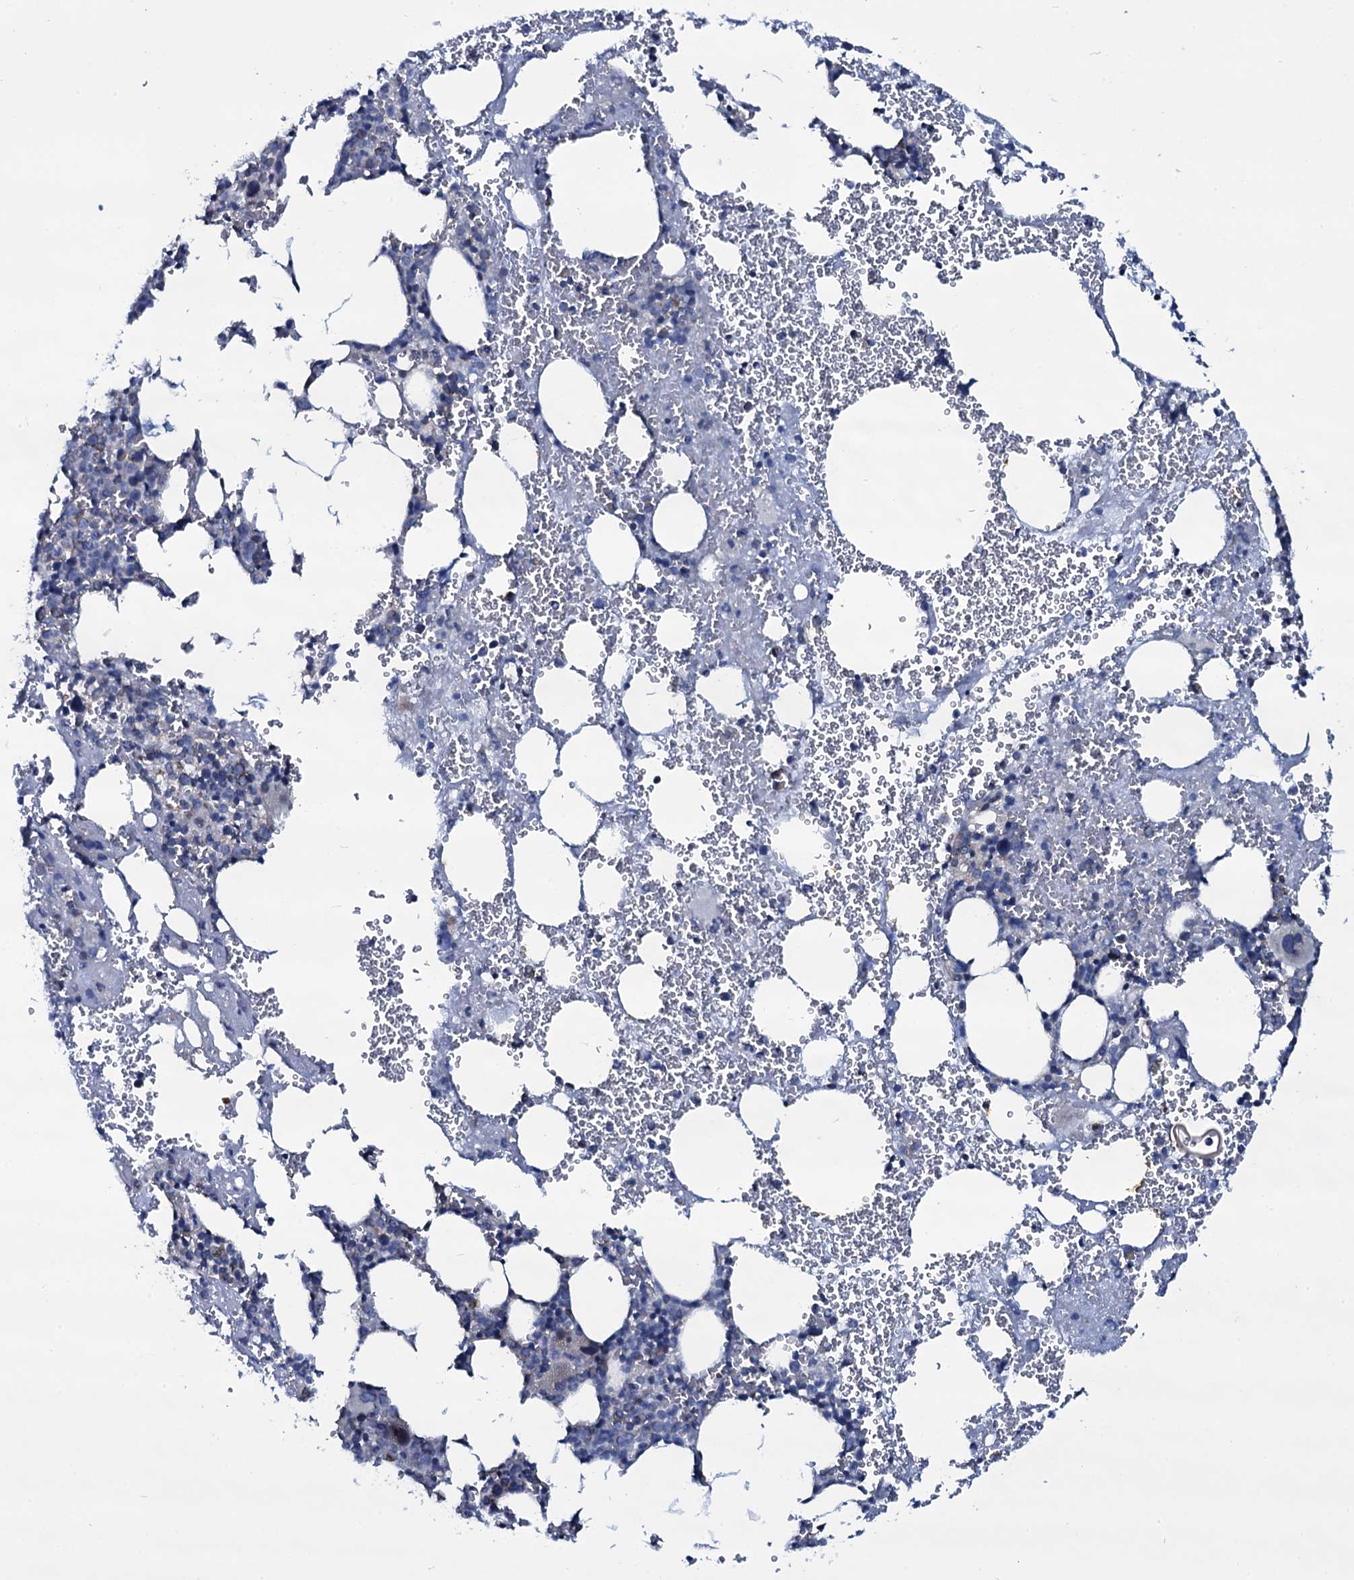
{"staining": {"intensity": "negative", "quantity": "none", "location": "none"}, "tissue": "bone marrow", "cell_type": "Hematopoietic cells", "image_type": "normal", "snomed": [{"axis": "morphology", "description": "Normal tissue, NOS"}, {"axis": "topography", "description": "Bone marrow"}], "caption": "Immunohistochemical staining of benign bone marrow exhibits no significant staining in hematopoietic cells. (DAB IHC visualized using brightfield microscopy, high magnification).", "gene": "WIPF3", "patient": {"sex": "male", "age": 61}}